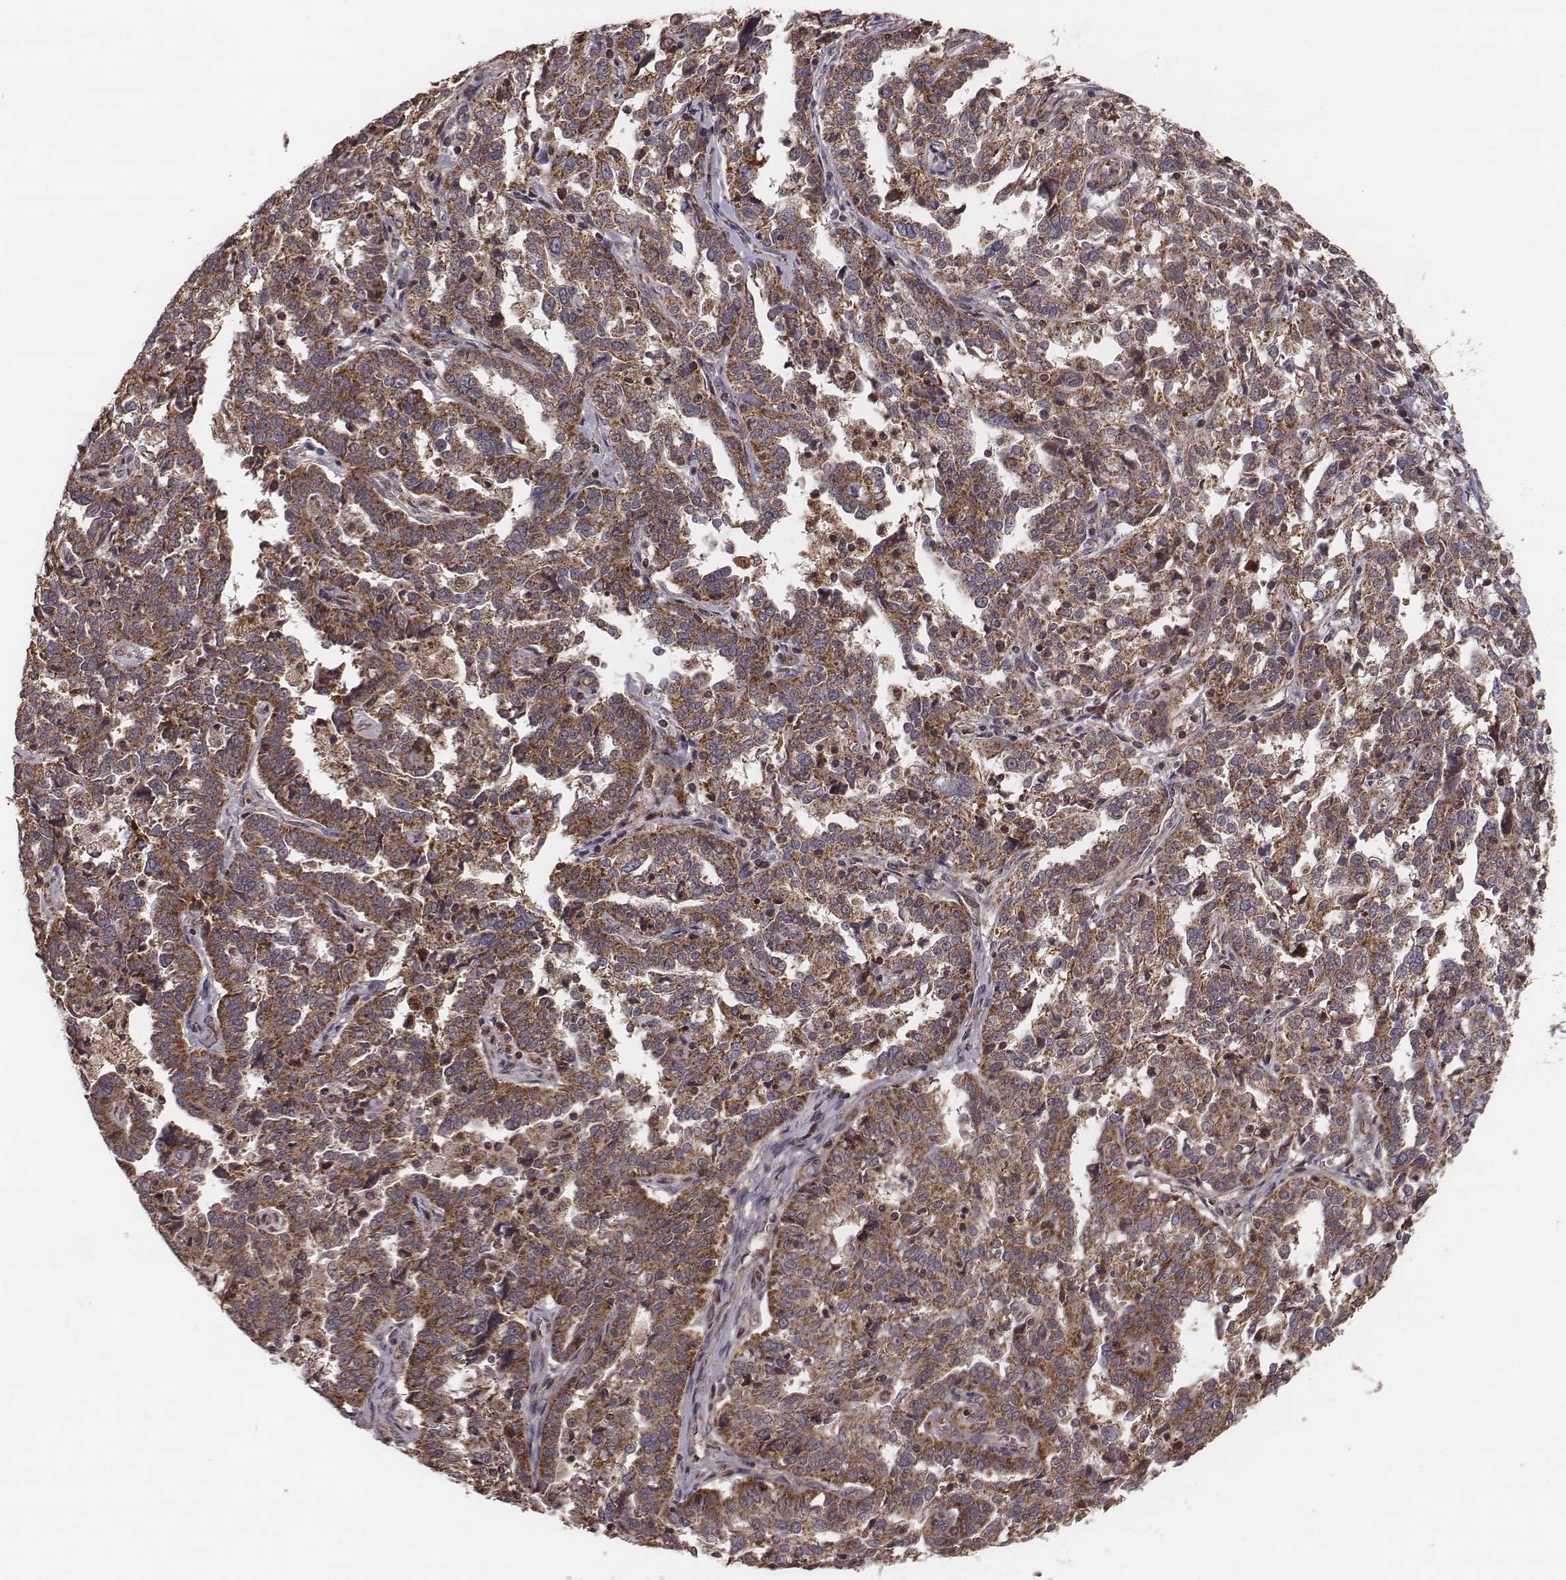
{"staining": {"intensity": "moderate", "quantity": ">75%", "location": "cytoplasmic/membranous"}, "tissue": "ovarian cancer", "cell_type": "Tumor cells", "image_type": "cancer", "snomed": [{"axis": "morphology", "description": "Cystadenocarcinoma, serous, NOS"}, {"axis": "topography", "description": "Ovary"}], "caption": "Moderate cytoplasmic/membranous positivity for a protein is seen in about >75% of tumor cells of ovarian cancer using immunohistochemistry.", "gene": "ZDHHC21", "patient": {"sex": "female", "age": 67}}